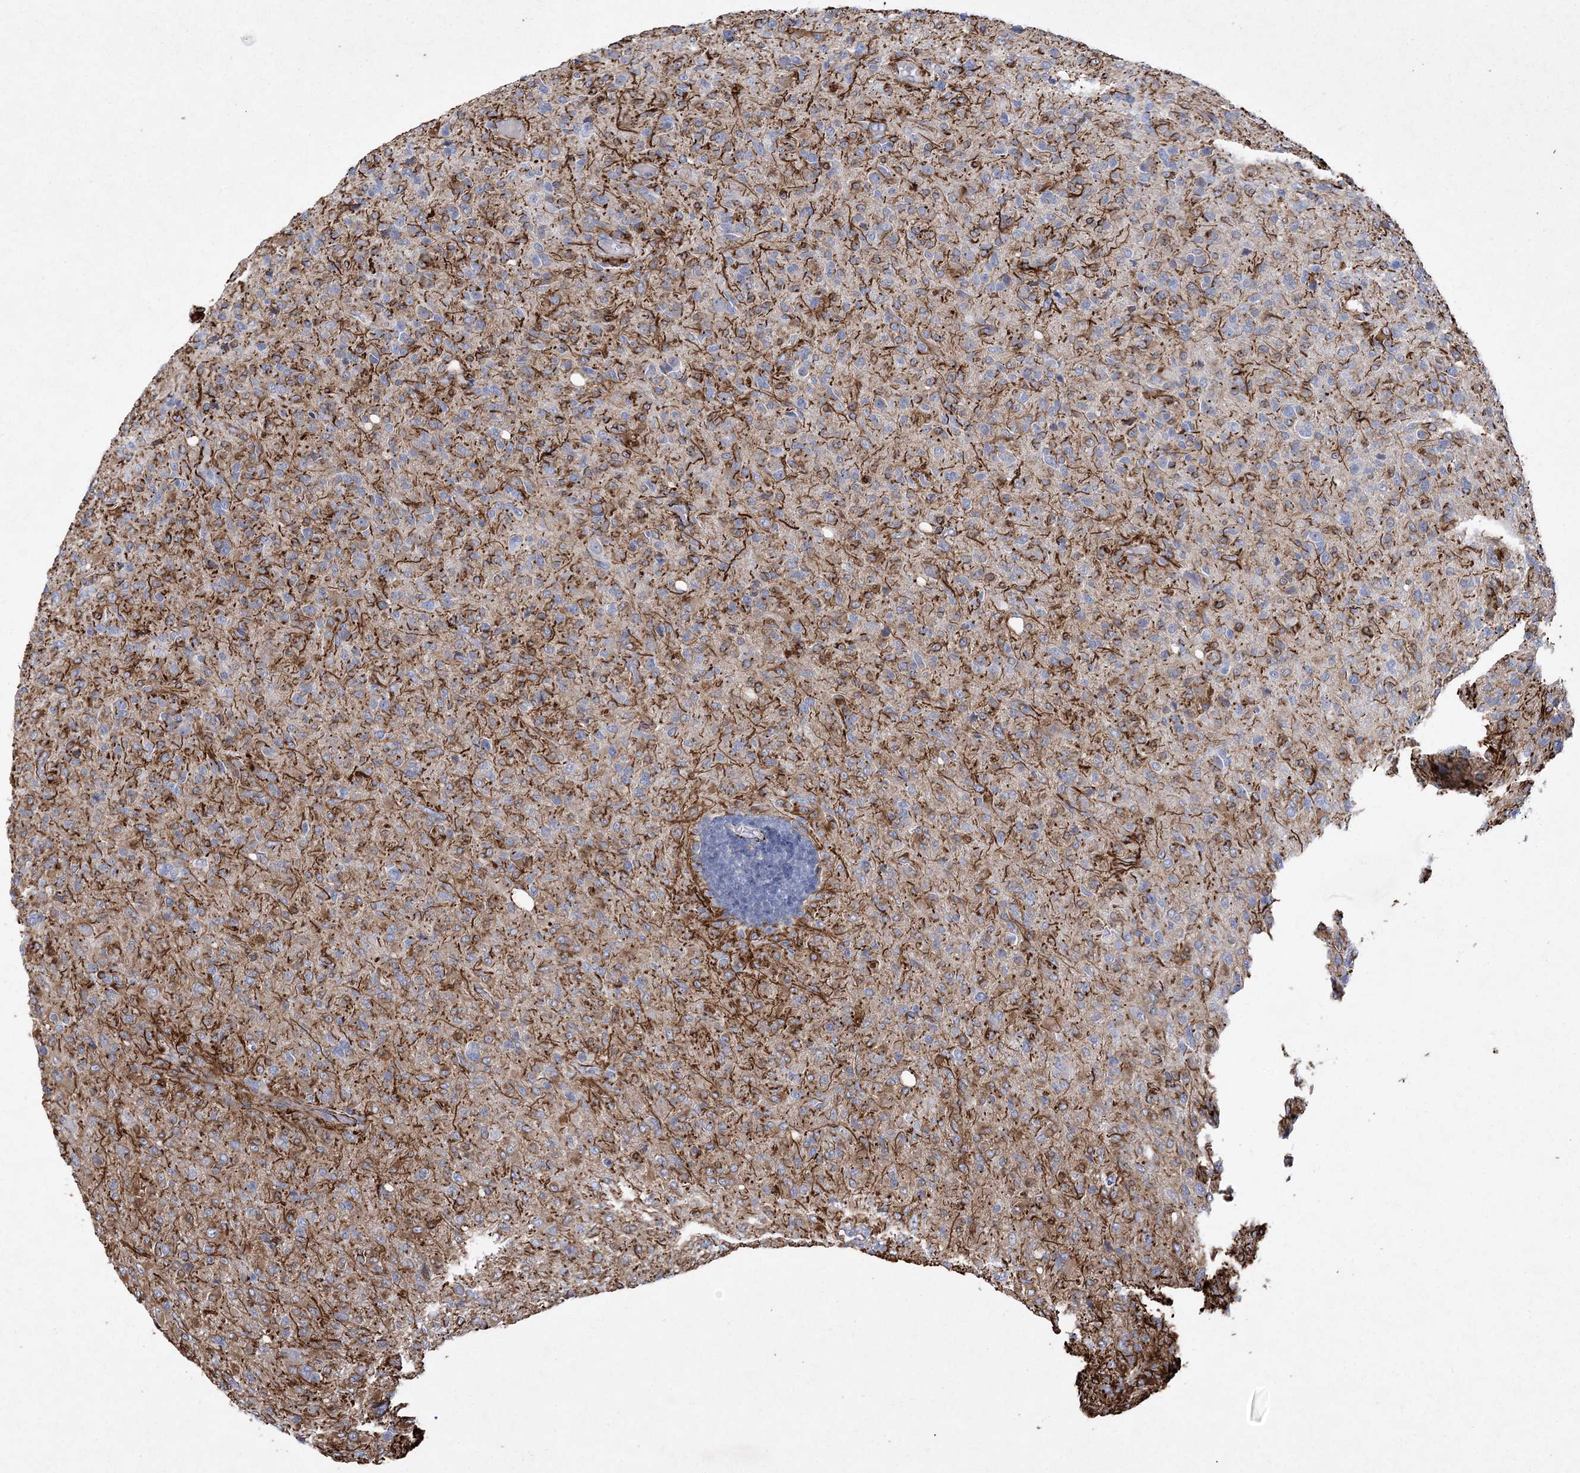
{"staining": {"intensity": "moderate", "quantity": "<25%", "location": "cytoplasmic/membranous"}, "tissue": "glioma", "cell_type": "Tumor cells", "image_type": "cancer", "snomed": [{"axis": "morphology", "description": "Glioma, malignant, High grade"}, {"axis": "topography", "description": "Brain"}], "caption": "Immunohistochemistry histopathology image of neoplastic tissue: human glioma stained using IHC displays low levels of moderate protein expression localized specifically in the cytoplasmic/membranous of tumor cells, appearing as a cytoplasmic/membranous brown color.", "gene": "ARSJ", "patient": {"sex": "female", "age": 57}}